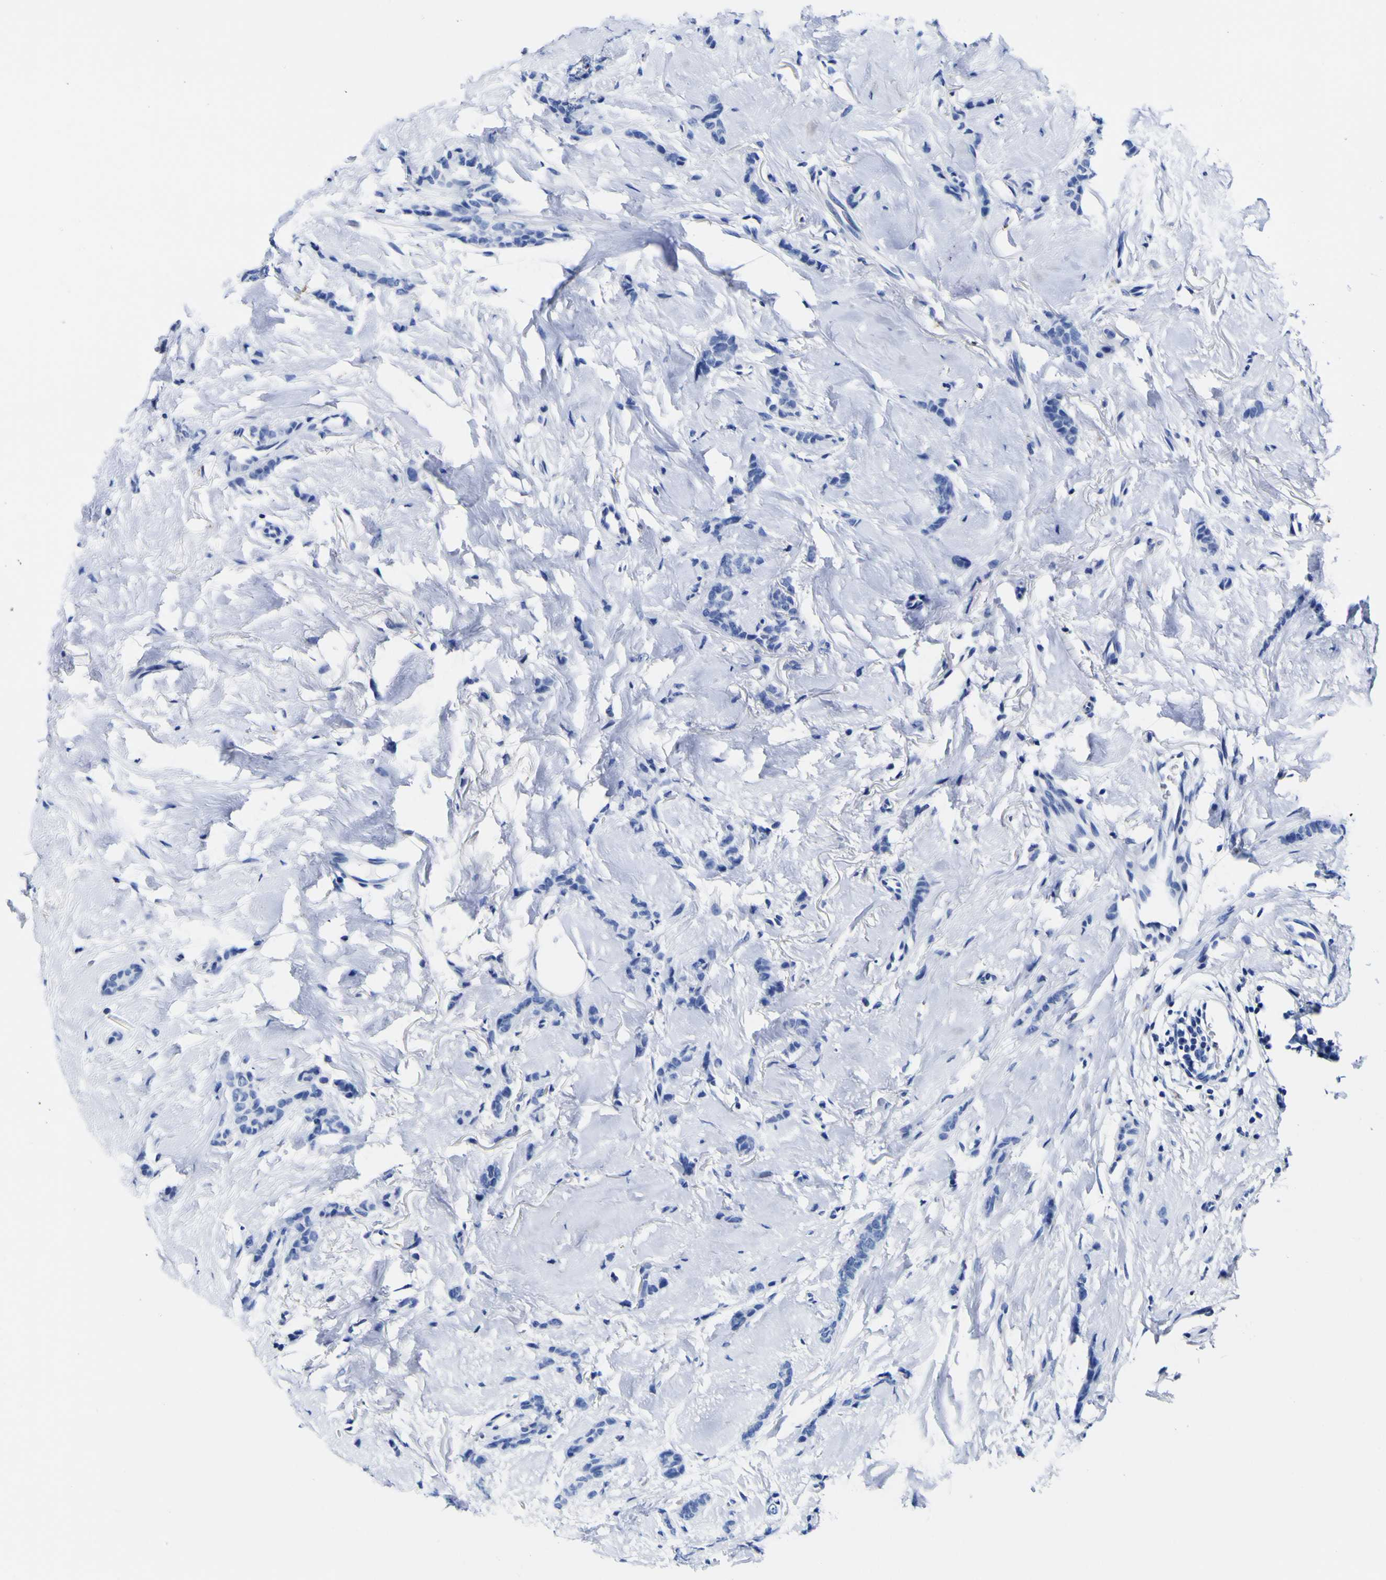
{"staining": {"intensity": "negative", "quantity": "none", "location": "none"}, "tissue": "breast cancer", "cell_type": "Tumor cells", "image_type": "cancer", "snomed": [{"axis": "morphology", "description": "Lobular carcinoma"}, {"axis": "topography", "description": "Skin"}, {"axis": "topography", "description": "Breast"}], "caption": "IHC image of neoplastic tissue: breast cancer (lobular carcinoma) stained with DAB (3,3'-diaminobenzidine) shows no significant protein staining in tumor cells.", "gene": "HLA-DQA1", "patient": {"sex": "female", "age": 46}}